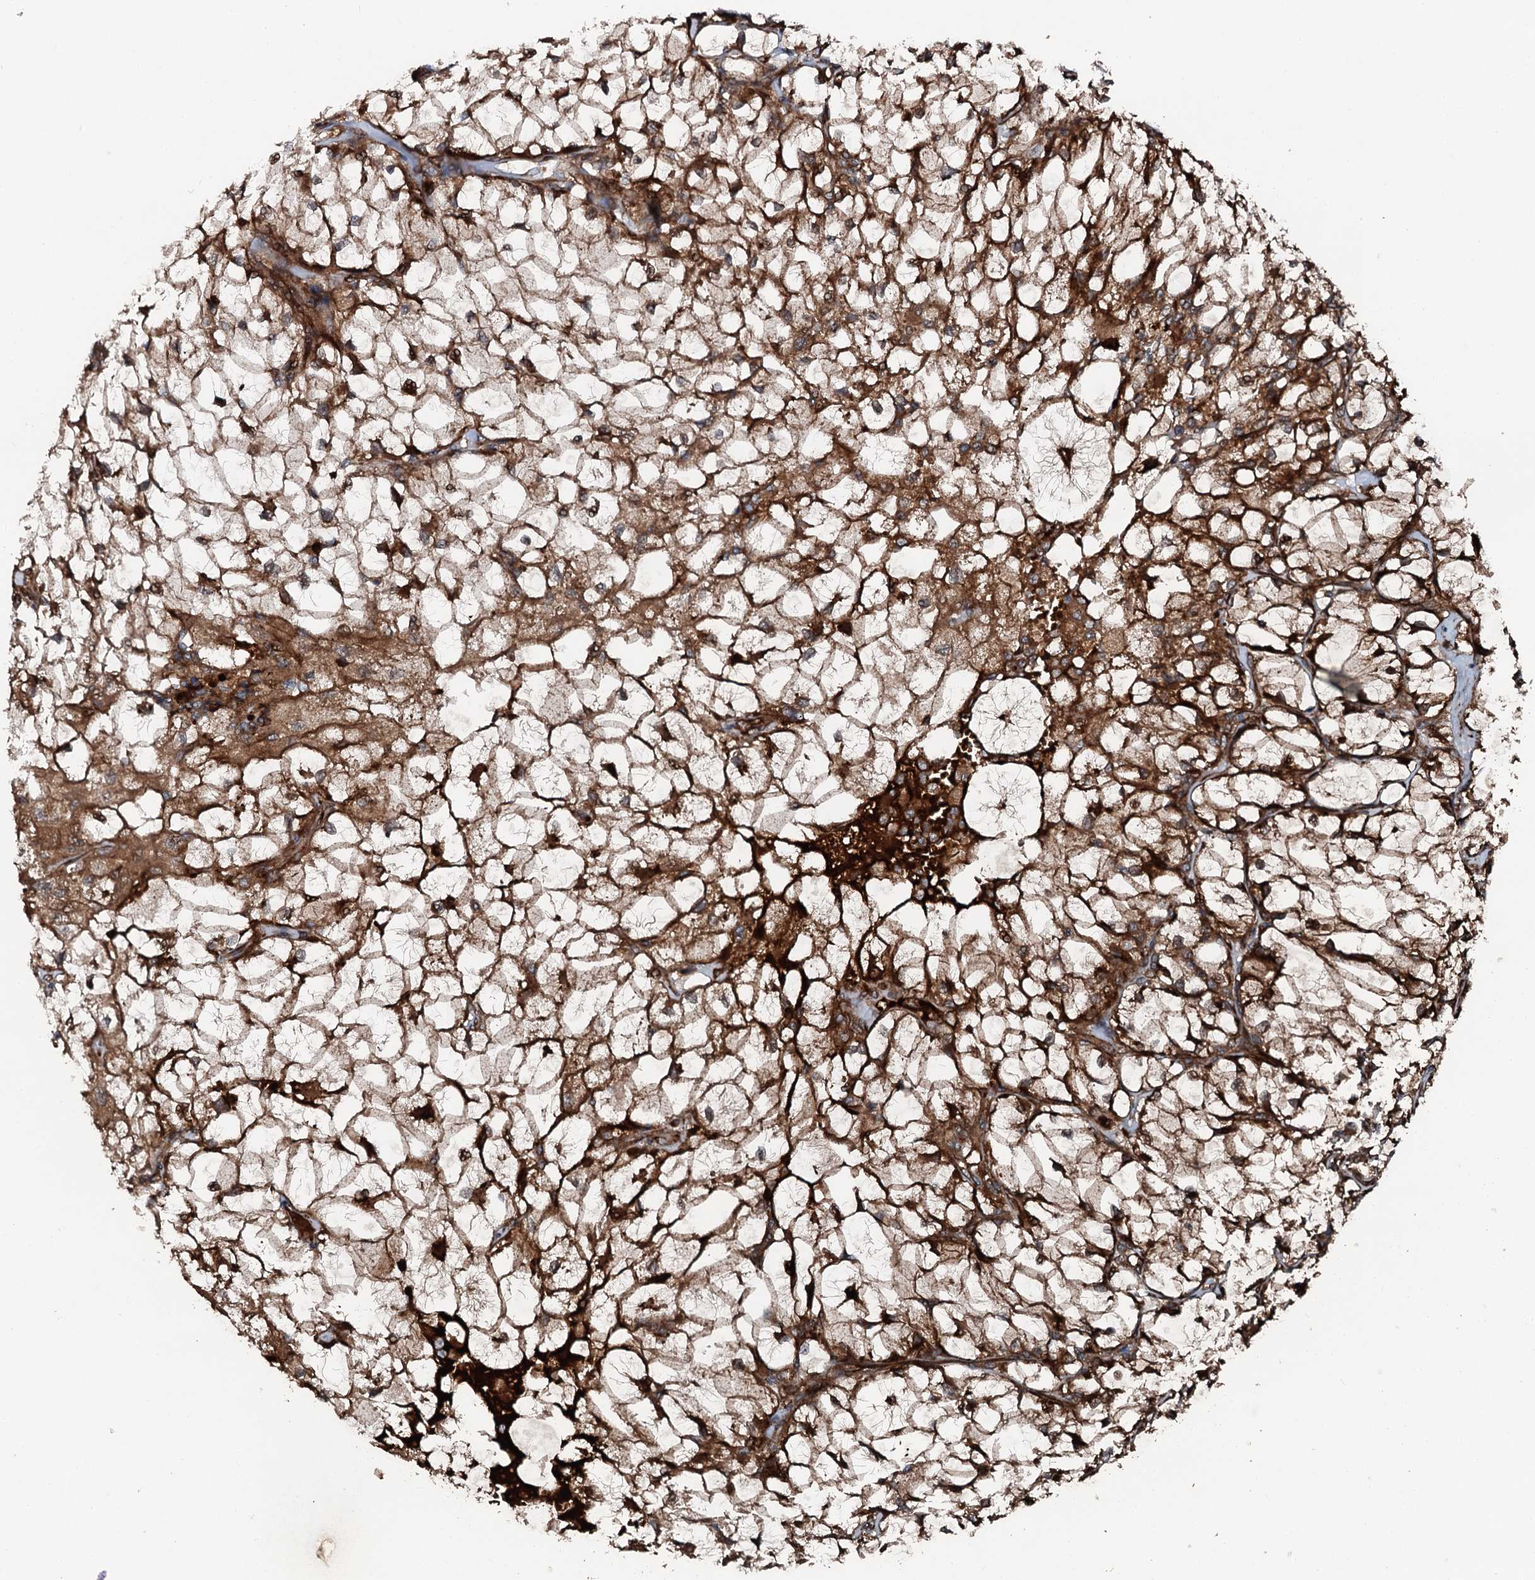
{"staining": {"intensity": "strong", "quantity": "25%-75%", "location": "cytoplasmic/membranous"}, "tissue": "renal cancer", "cell_type": "Tumor cells", "image_type": "cancer", "snomed": [{"axis": "morphology", "description": "Adenocarcinoma, NOS"}, {"axis": "topography", "description": "Kidney"}], "caption": "Tumor cells reveal high levels of strong cytoplasmic/membranous positivity in about 25%-75% of cells in human renal cancer (adenocarcinoma).", "gene": "FLYWCH1", "patient": {"sex": "female", "age": 69}}